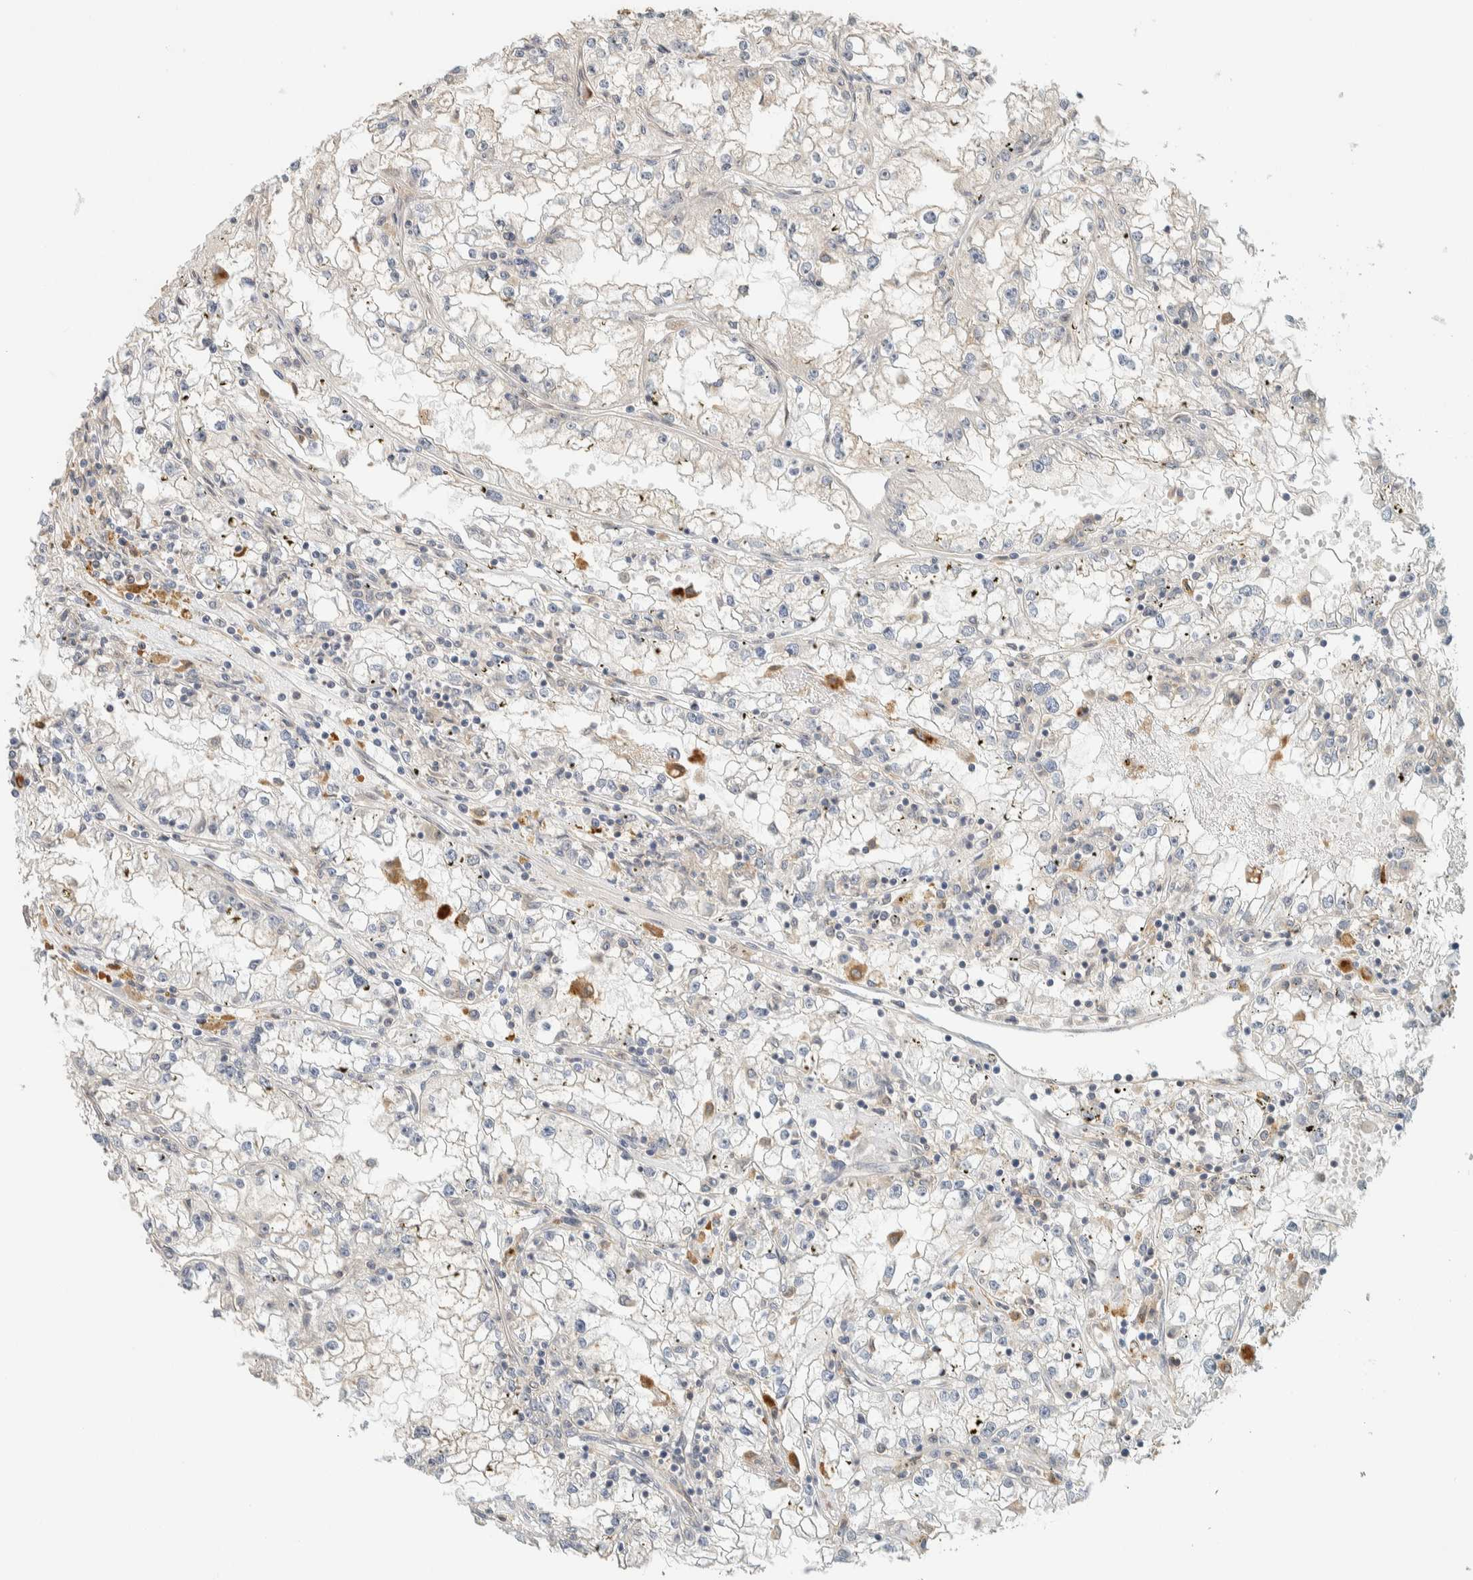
{"staining": {"intensity": "negative", "quantity": "none", "location": "none"}, "tissue": "renal cancer", "cell_type": "Tumor cells", "image_type": "cancer", "snomed": [{"axis": "morphology", "description": "Adenocarcinoma, NOS"}, {"axis": "topography", "description": "Kidney"}], "caption": "DAB immunohistochemical staining of renal cancer reveals no significant expression in tumor cells.", "gene": "RAB11FIP1", "patient": {"sex": "male", "age": 56}}